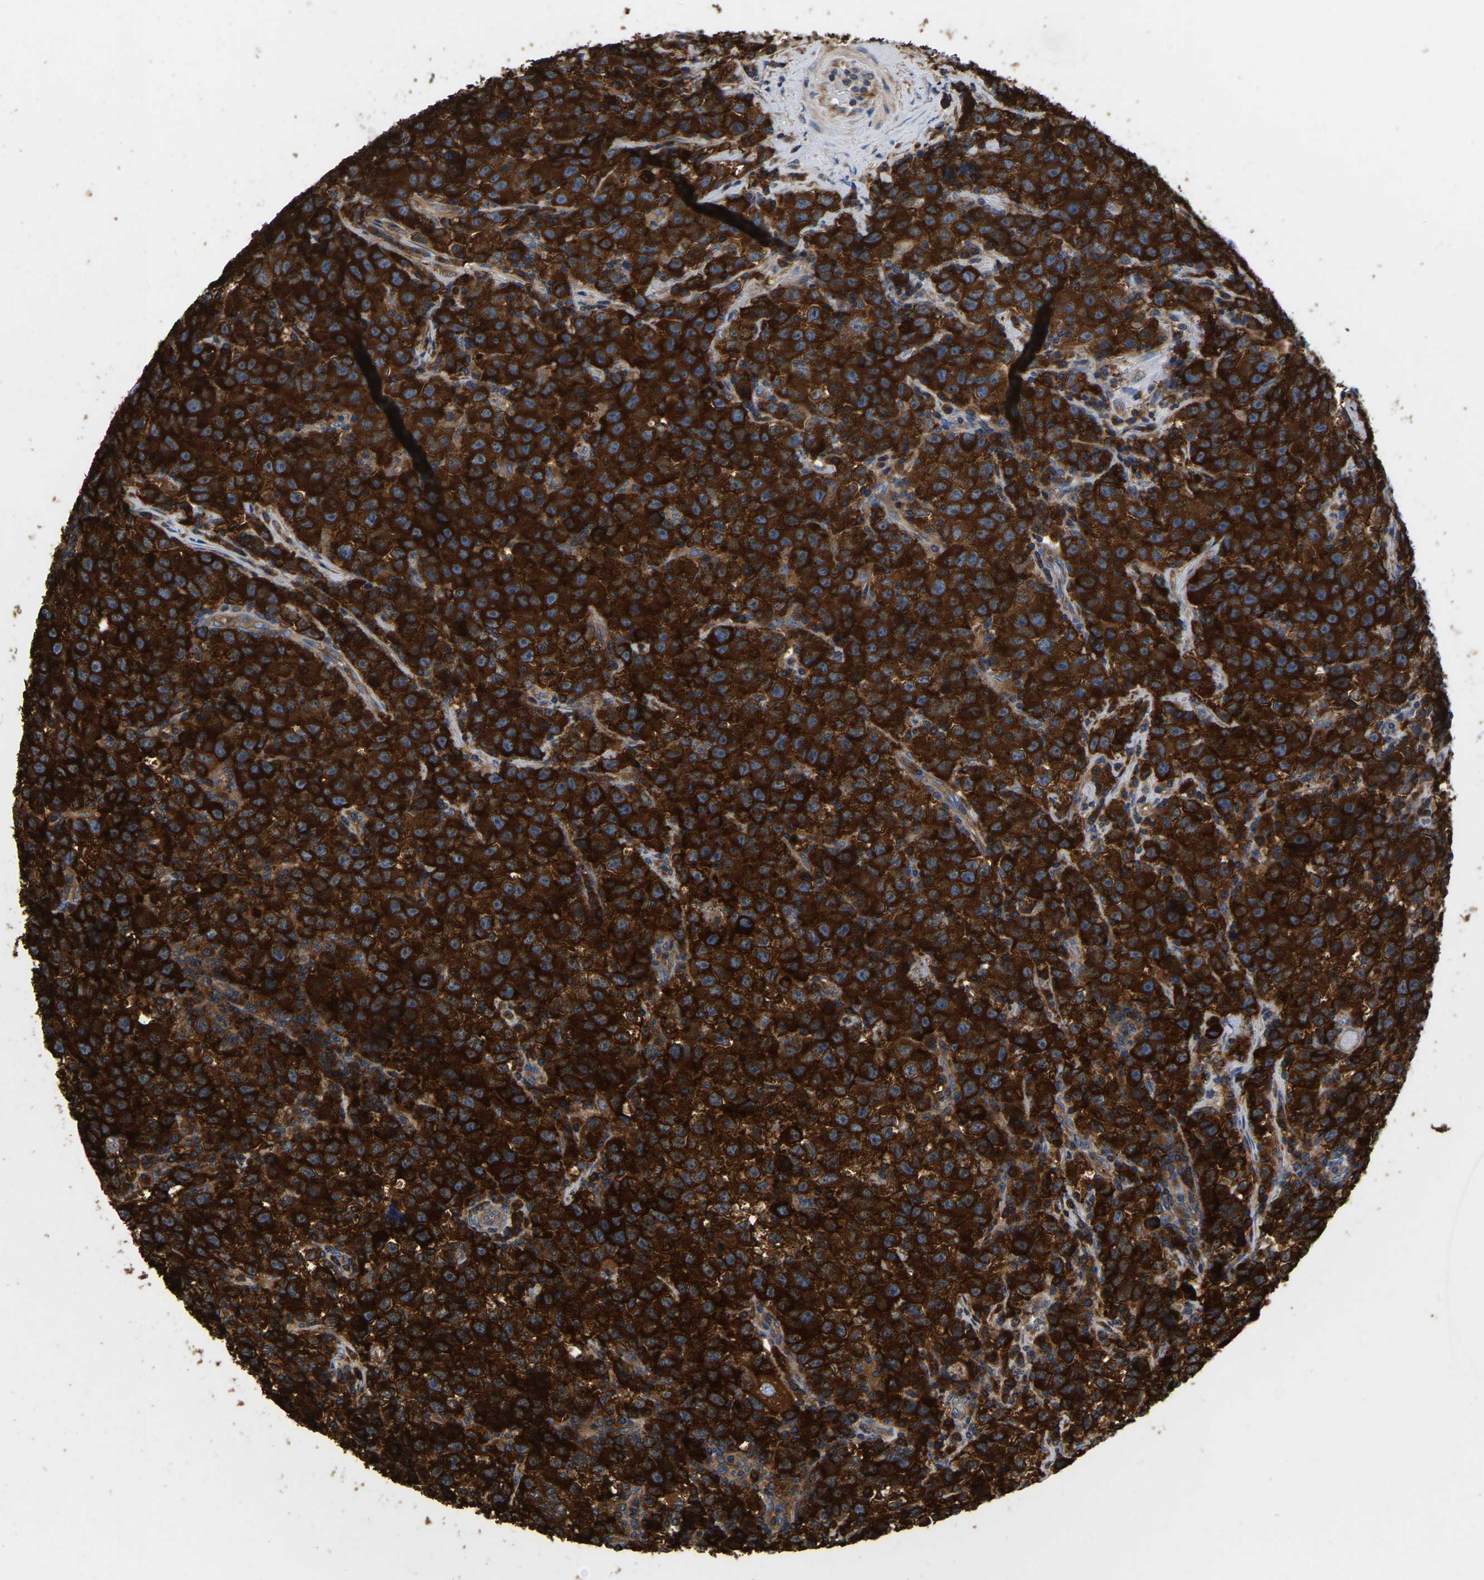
{"staining": {"intensity": "strong", "quantity": ">75%", "location": "cytoplasmic/membranous"}, "tissue": "testis cancer", "cell_type": "Tumor cells", "image_type": "cancer", "snomed": [{"axis": "morphology", "description": "Seminoma, NOS"}, {"axis": "topography", "description": "Testis"}], "caption": "A brown stain shows strong cytoplasmic/membranous staining of a protein in human testis cancer tumor cells.", "gene": "GARS1", "patient": {"sex": "male", "age": 22}}